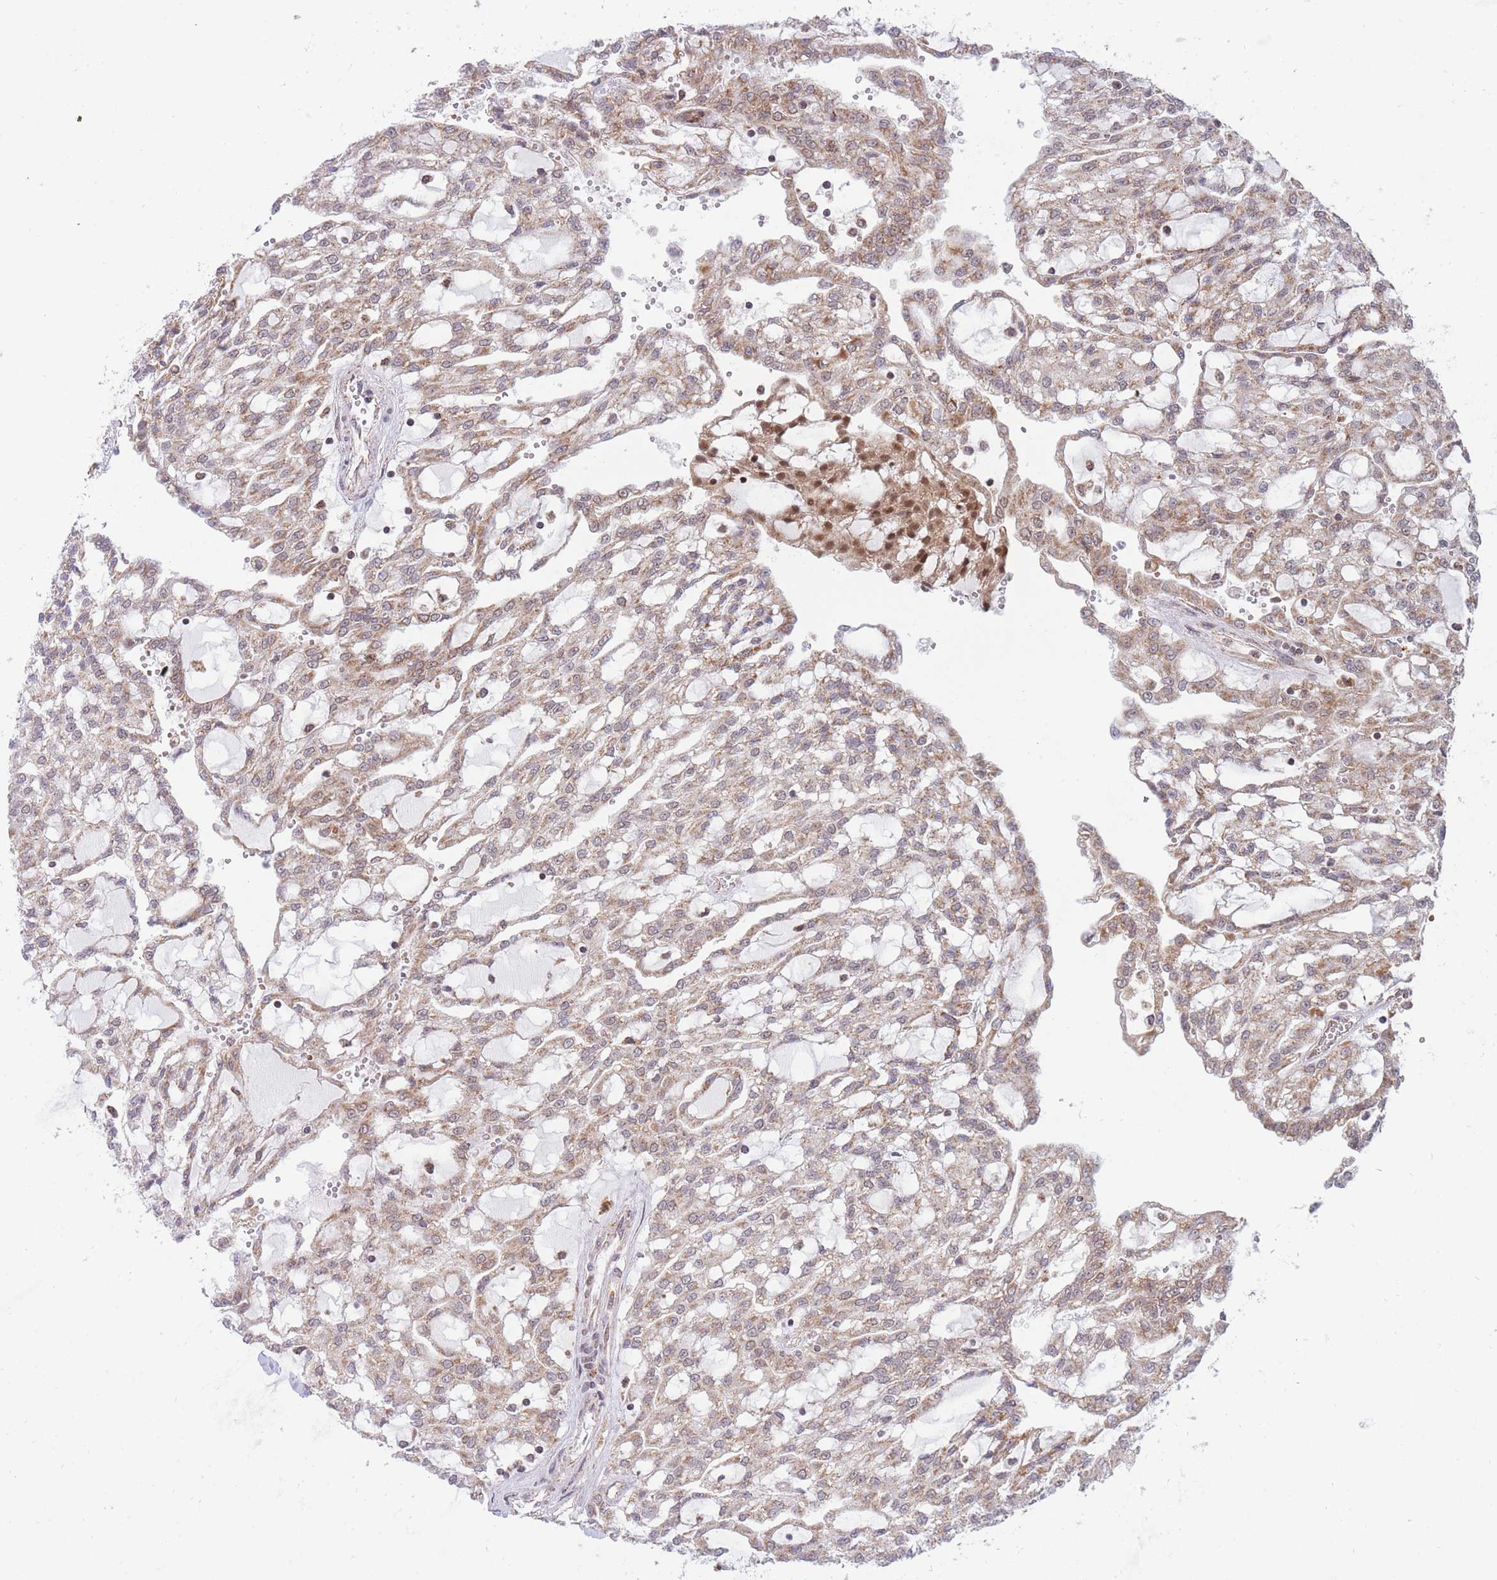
{"staining": {"intensity": "weak", "quantity": "25%-75%", "location": "cytoplasmic/membranous"}, "tissue": "renal cancer", "cell_type": "Tumor cells", "image_type": "cancer", "snomed": [{"axis": "morphology", "description": "Adenocarcinoma, NOS"}, {"axis": "topography", "description": "Kidney"}], "caption": "Weak cytoplasmic/membranous protein expression is present in approximately 25%-75% of tumor cells in renal adenocarcinoma. (DAB IHC with brightfield microscopy, high magnification).", "gene": "BOD1L1", "patient": {"sex": "male", "age": 63}}